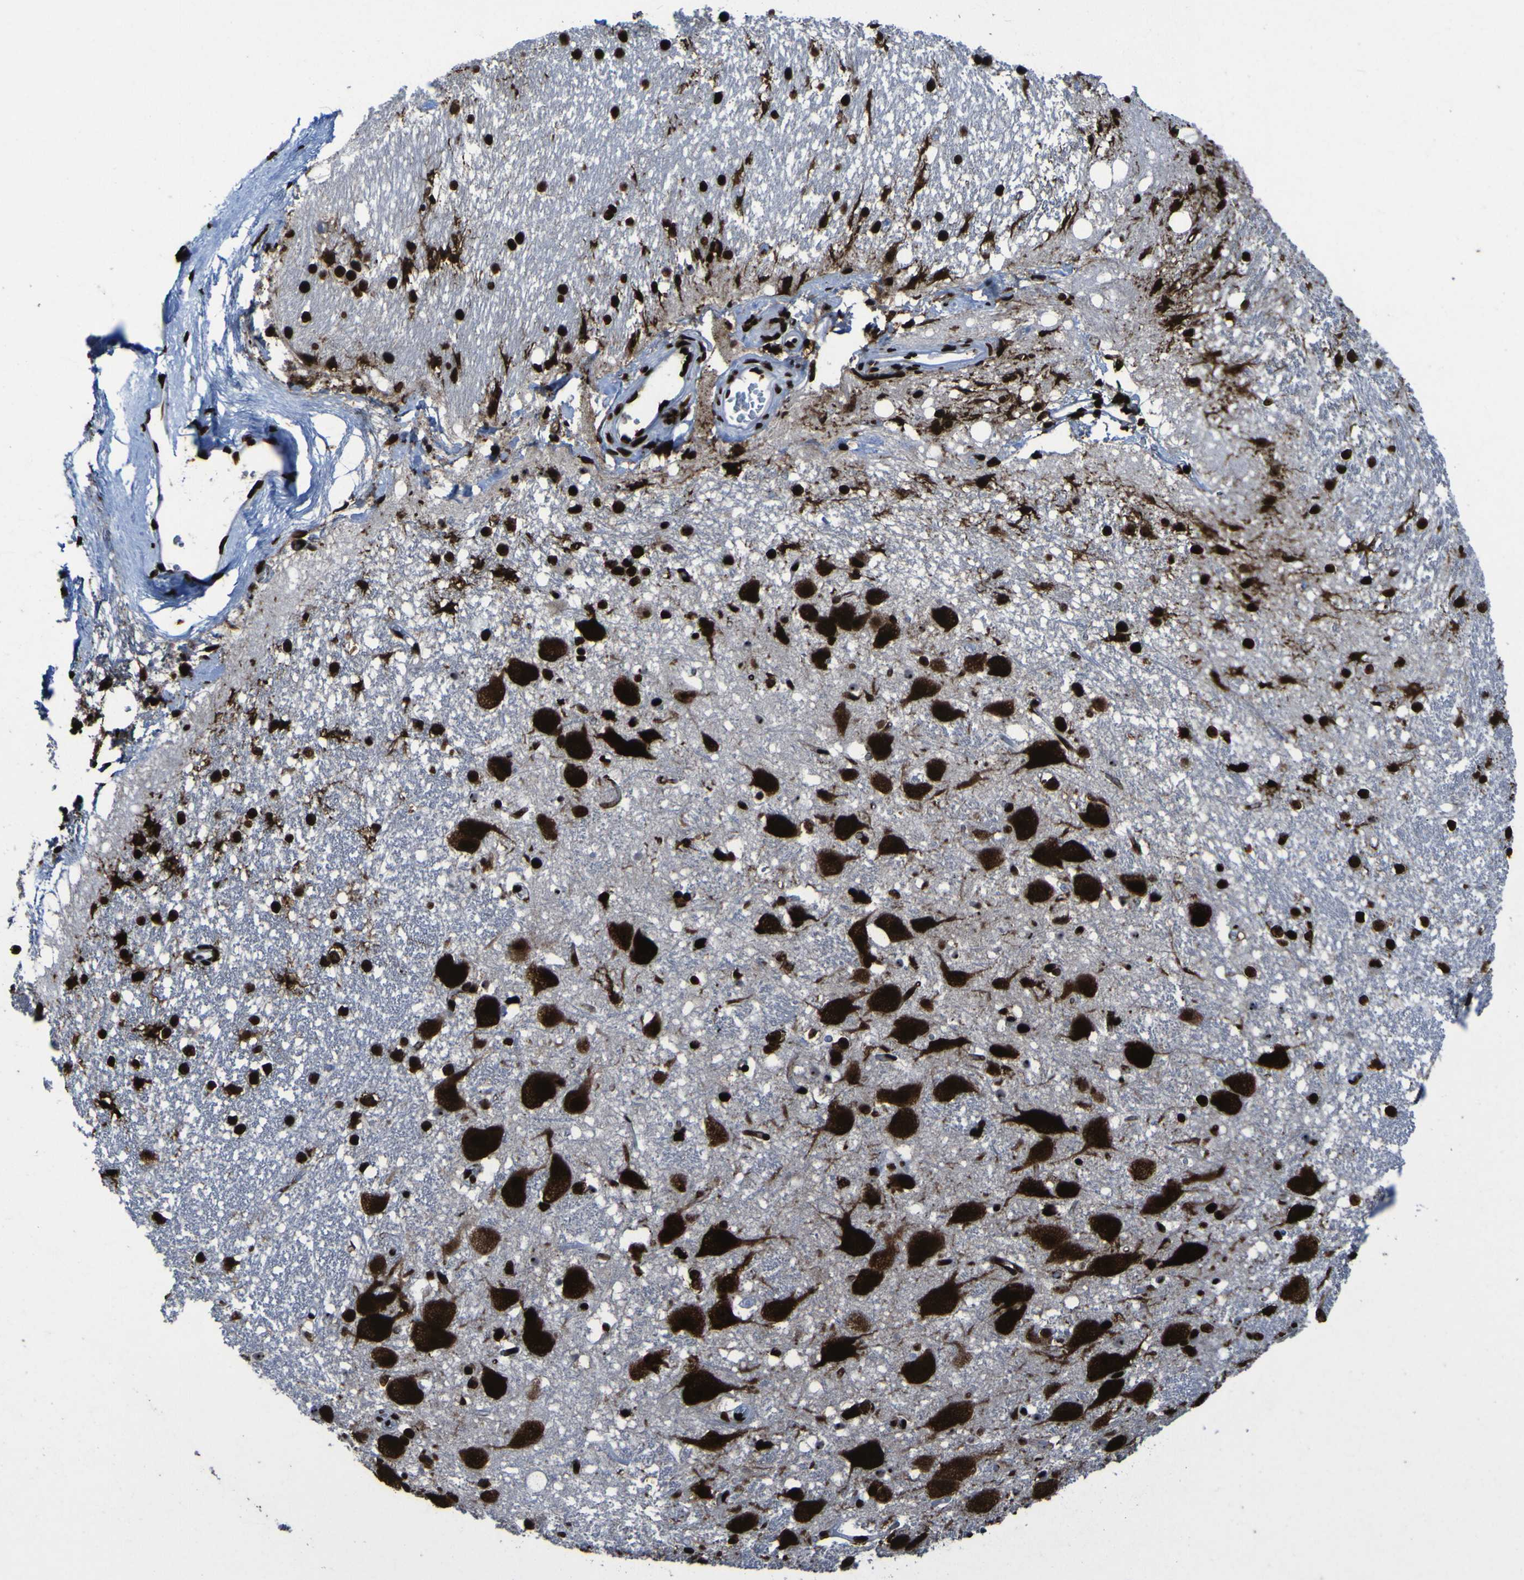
{"staining": {"intensity": "strong", "quantity": ">75%", "location": "nuclear"}, "tissue": "hippocampus", "cell_type": "Glial cells", "image_type": "normal", "snomed": [{"axis": "morphology", "description": "Normal tissue, NOS"}, {"axis": "topography", "description": "Hippocampus"}], "caption": "A photomicrograph of hippocampus stained for a protein demonstrates strong nuclear brown staining in glial cells.", "gene": "NPM1", "patient": {"sex": "female", "age": 19}}